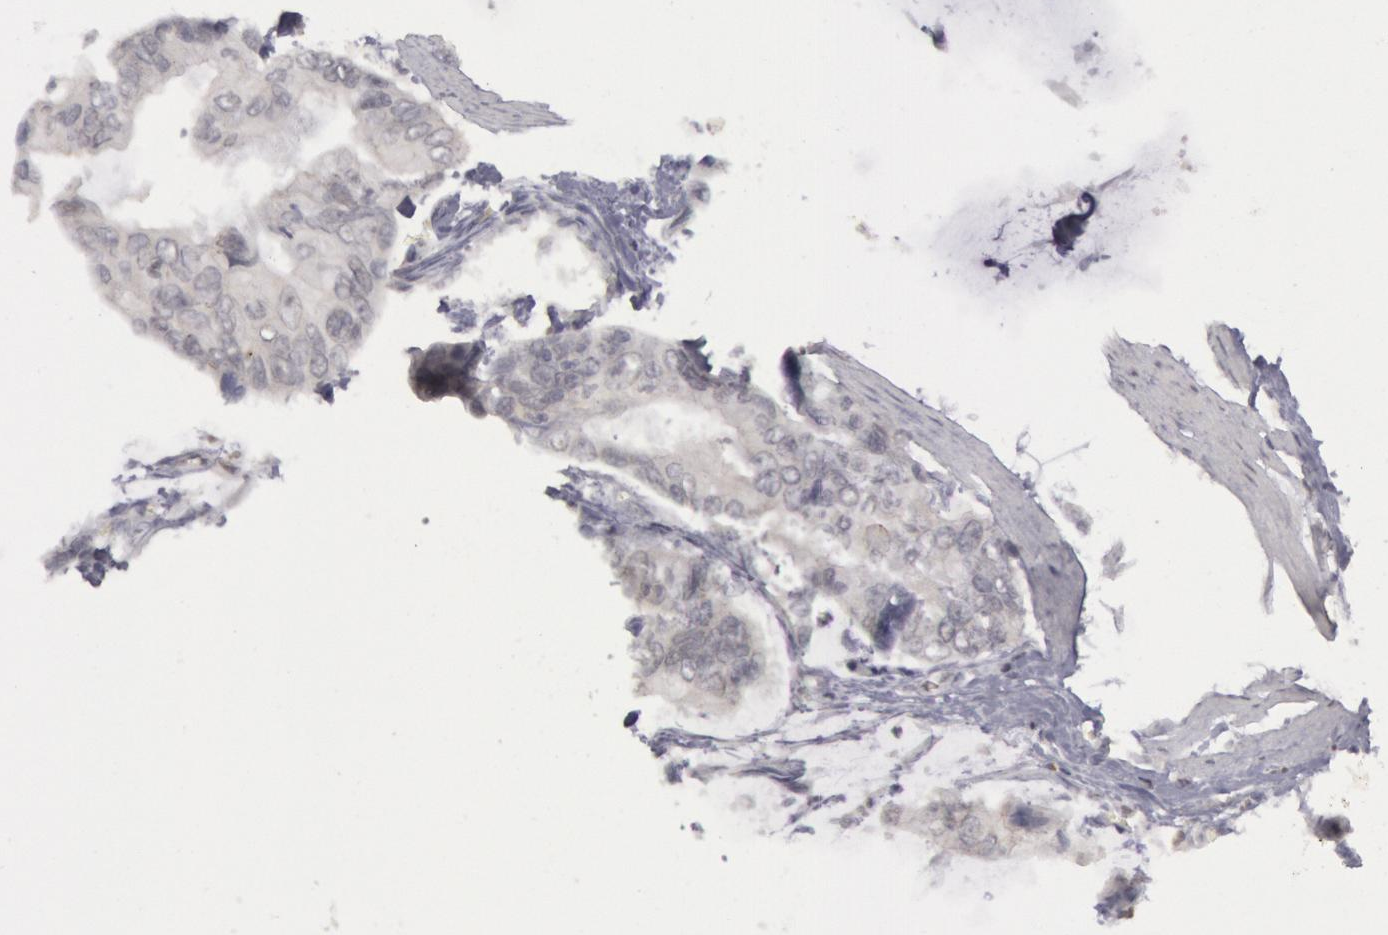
{"staining": {"intensity": "negative", "quantity": "none", "location": "none"}, "tissue": "stomach cancer", "cell_type": "Tumor cells", "image_type": "cancer", "snomed": [{"axis": "morphology", "description": "Adenocarcinoma, NOS"}, {"axis": "topography", "description": "Stomach, upper"}], "caption": "The IHC histopathology image has no significant expression in tumor cells of adenocarcinoma (stomach) tissue.", "gene": "RIMBP3C", "patient": {"sex": "male", "age": 80}}